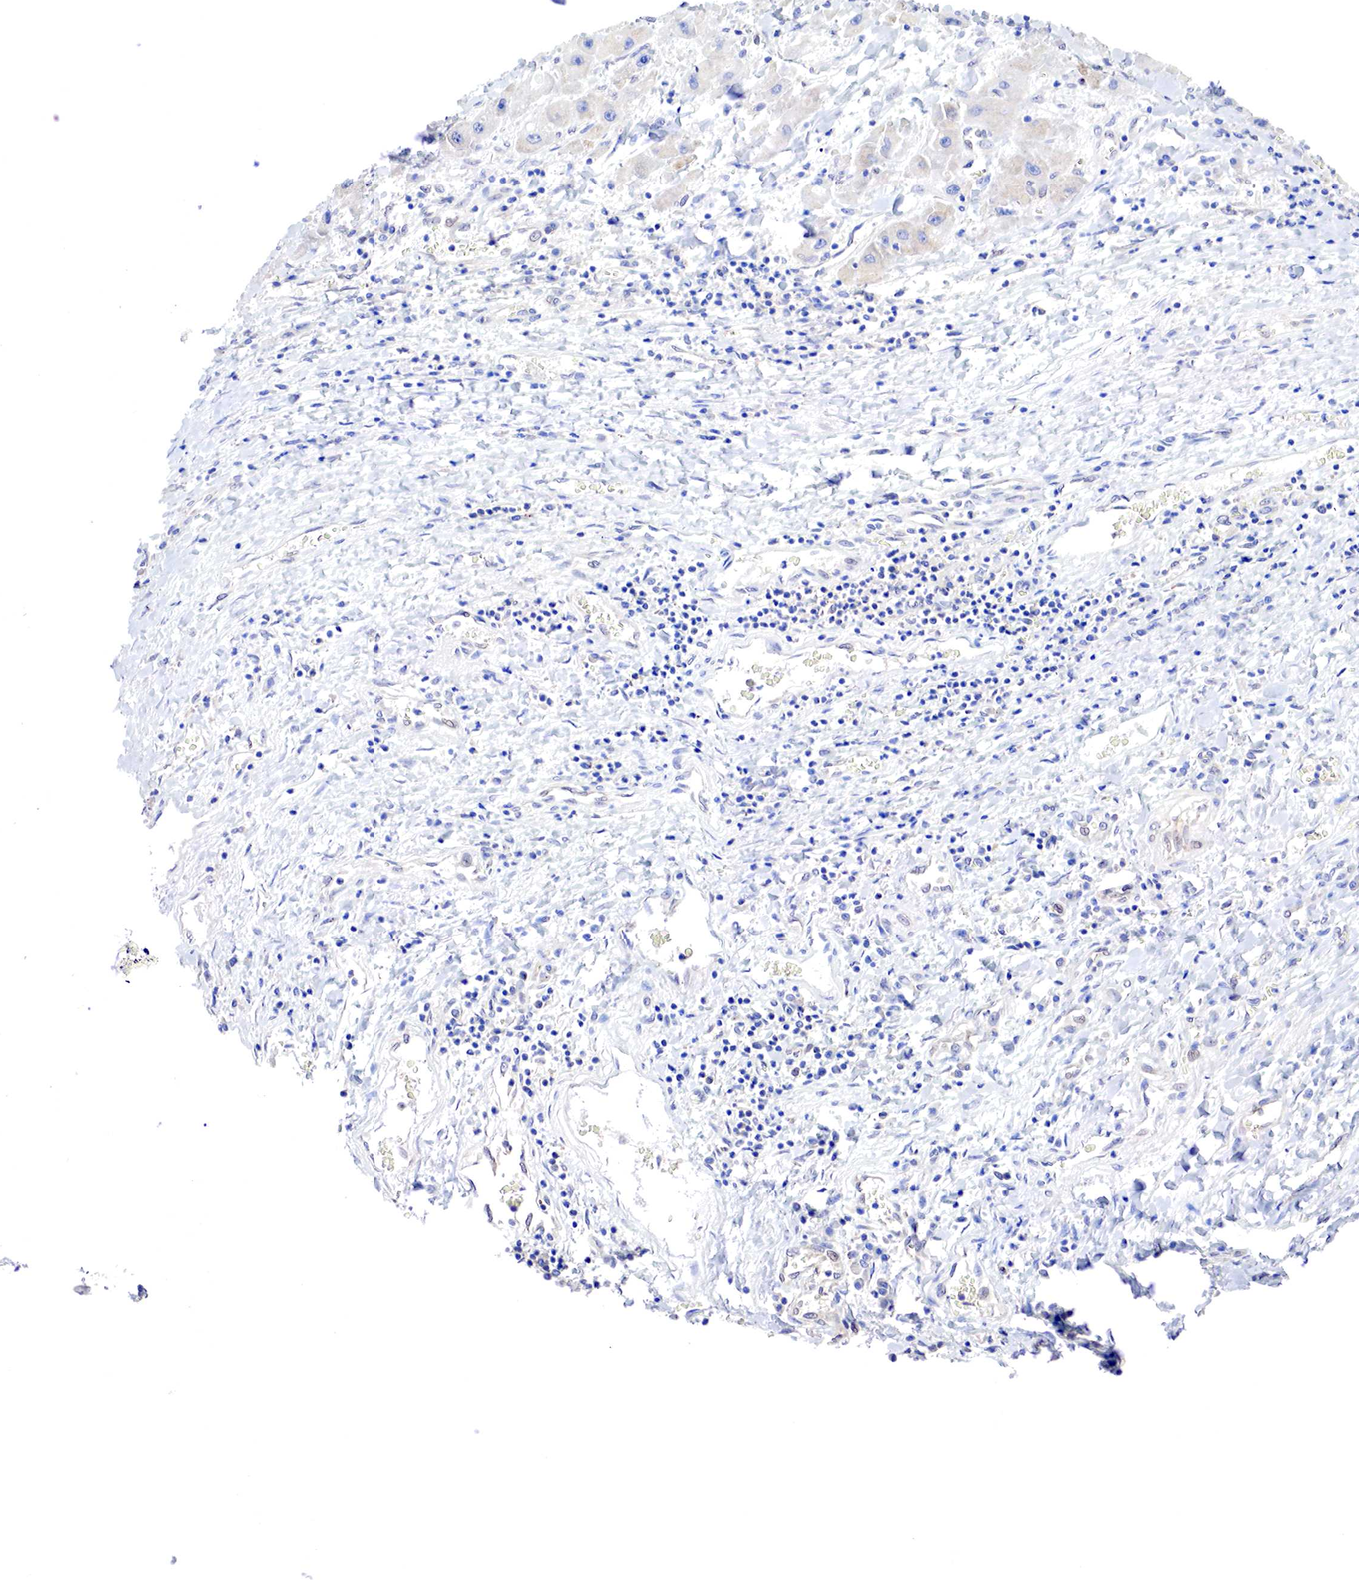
{"staining": {"intensity": "negative", "quantity": "none", "location": "none"}, "tissue": "liver cancer", "cell_type": "Tumor cells", "image_type": "cancer", "snomed": [{"axis": "morphology", "description": "Carcinoma, Hepatocellular, NOS"}, {"axis": "topography", "description": "Liver"}], "caption": "Tumor cells are negative for brown protein staining in liver hepatocellular carcinoma.", "gene": "PABIR2", "patient": {"sex": "male", "age": 24}}